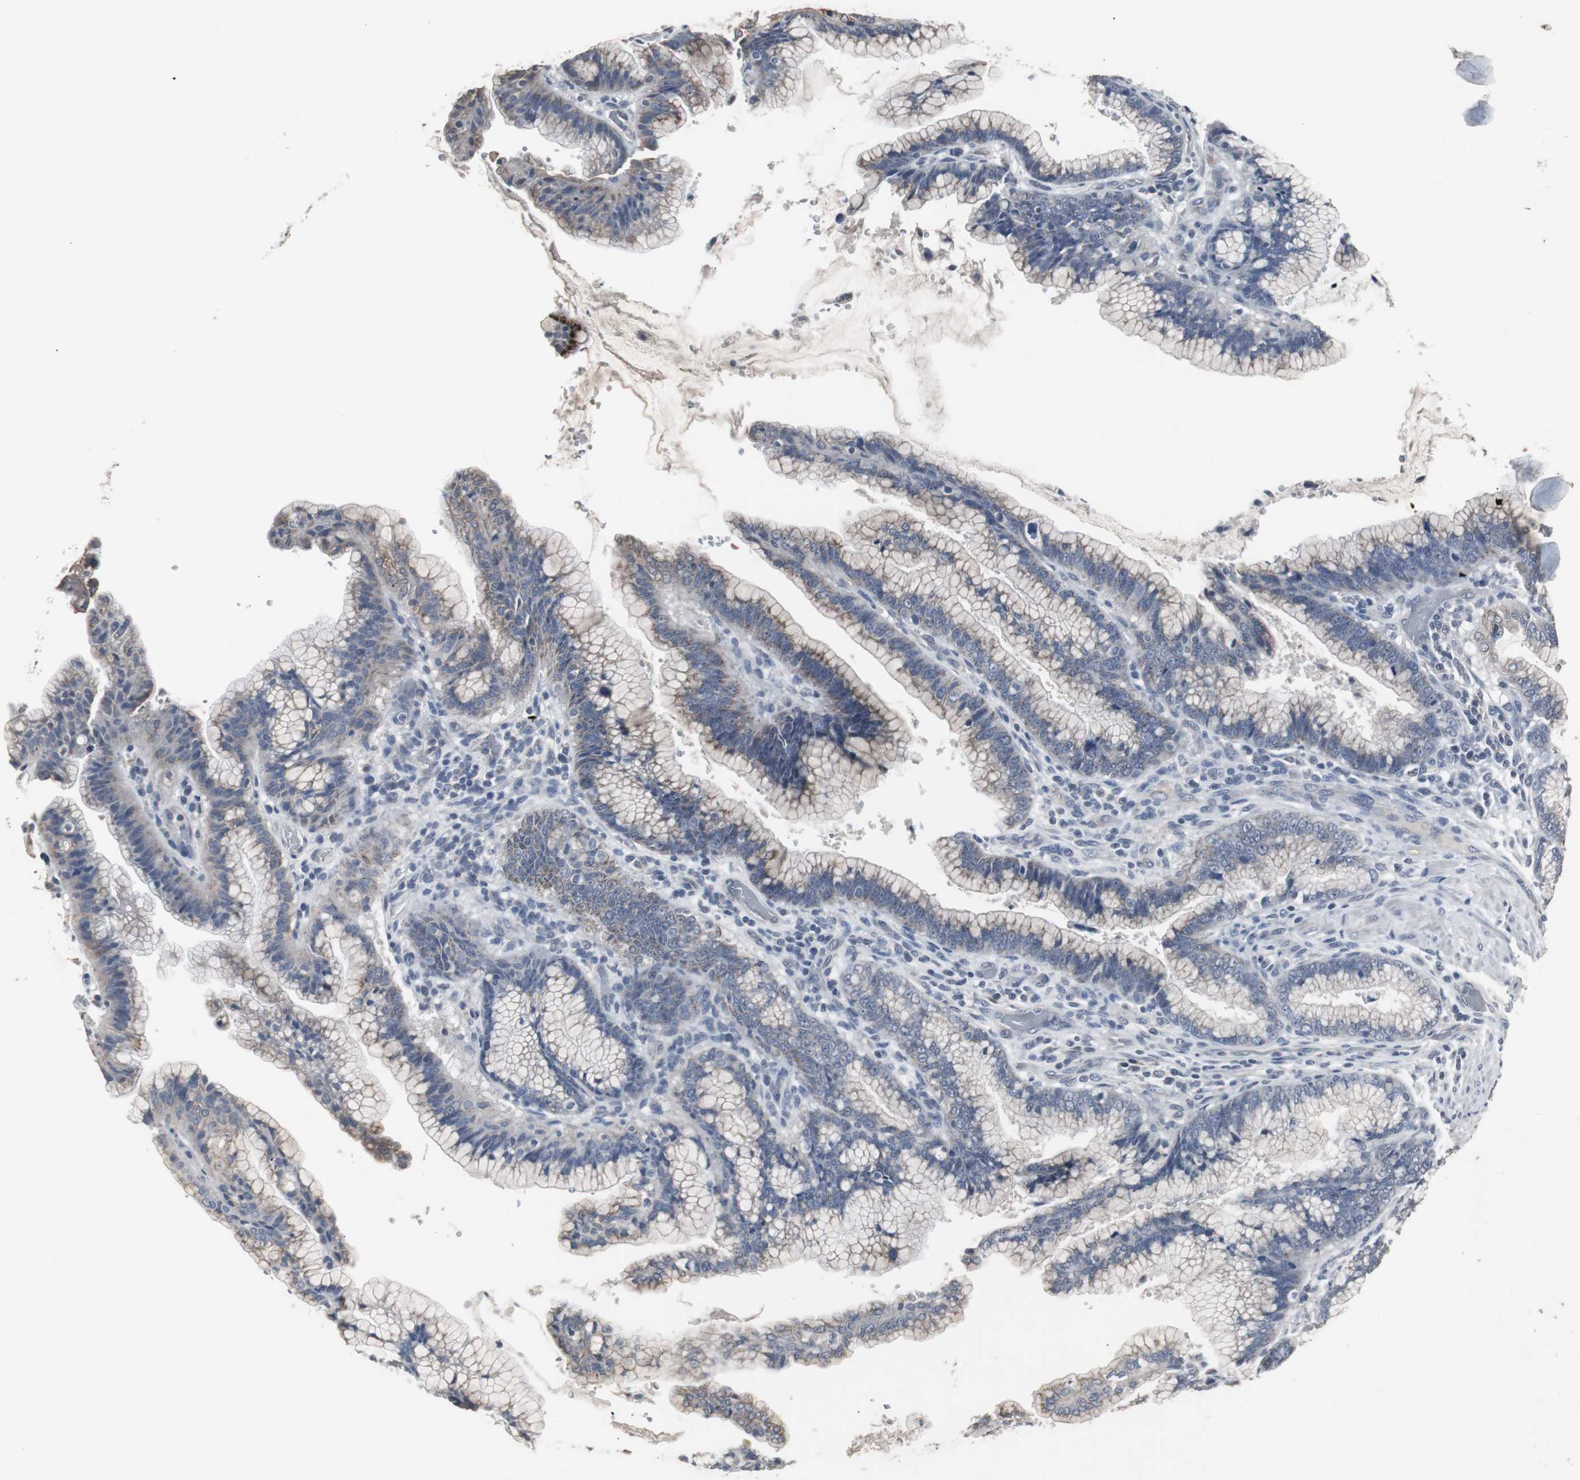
{"staining": {"intensity": "moderate", "quantity": "<25%", "location": "cytoplasmic/membranous"}, "tissue": "pancreatic cancer", "cell_type": "Tumor cells", "image_type": "cancer", "snomed": [{"axis": "morphology", "description": "Adenocarcinoma, NOS"}, {"axis": "topography", "description": "Pancreas"}], "caption": "An IHC photomicrograph of tumor tissue is shown. Protein staining in brown shows moderate cytoplasmic/membranous positivity in adenocarcinoma (pancreatic) within tumor cells.", "gene": "ACAA1", "patient": {"sex": "female", "age": 64}}